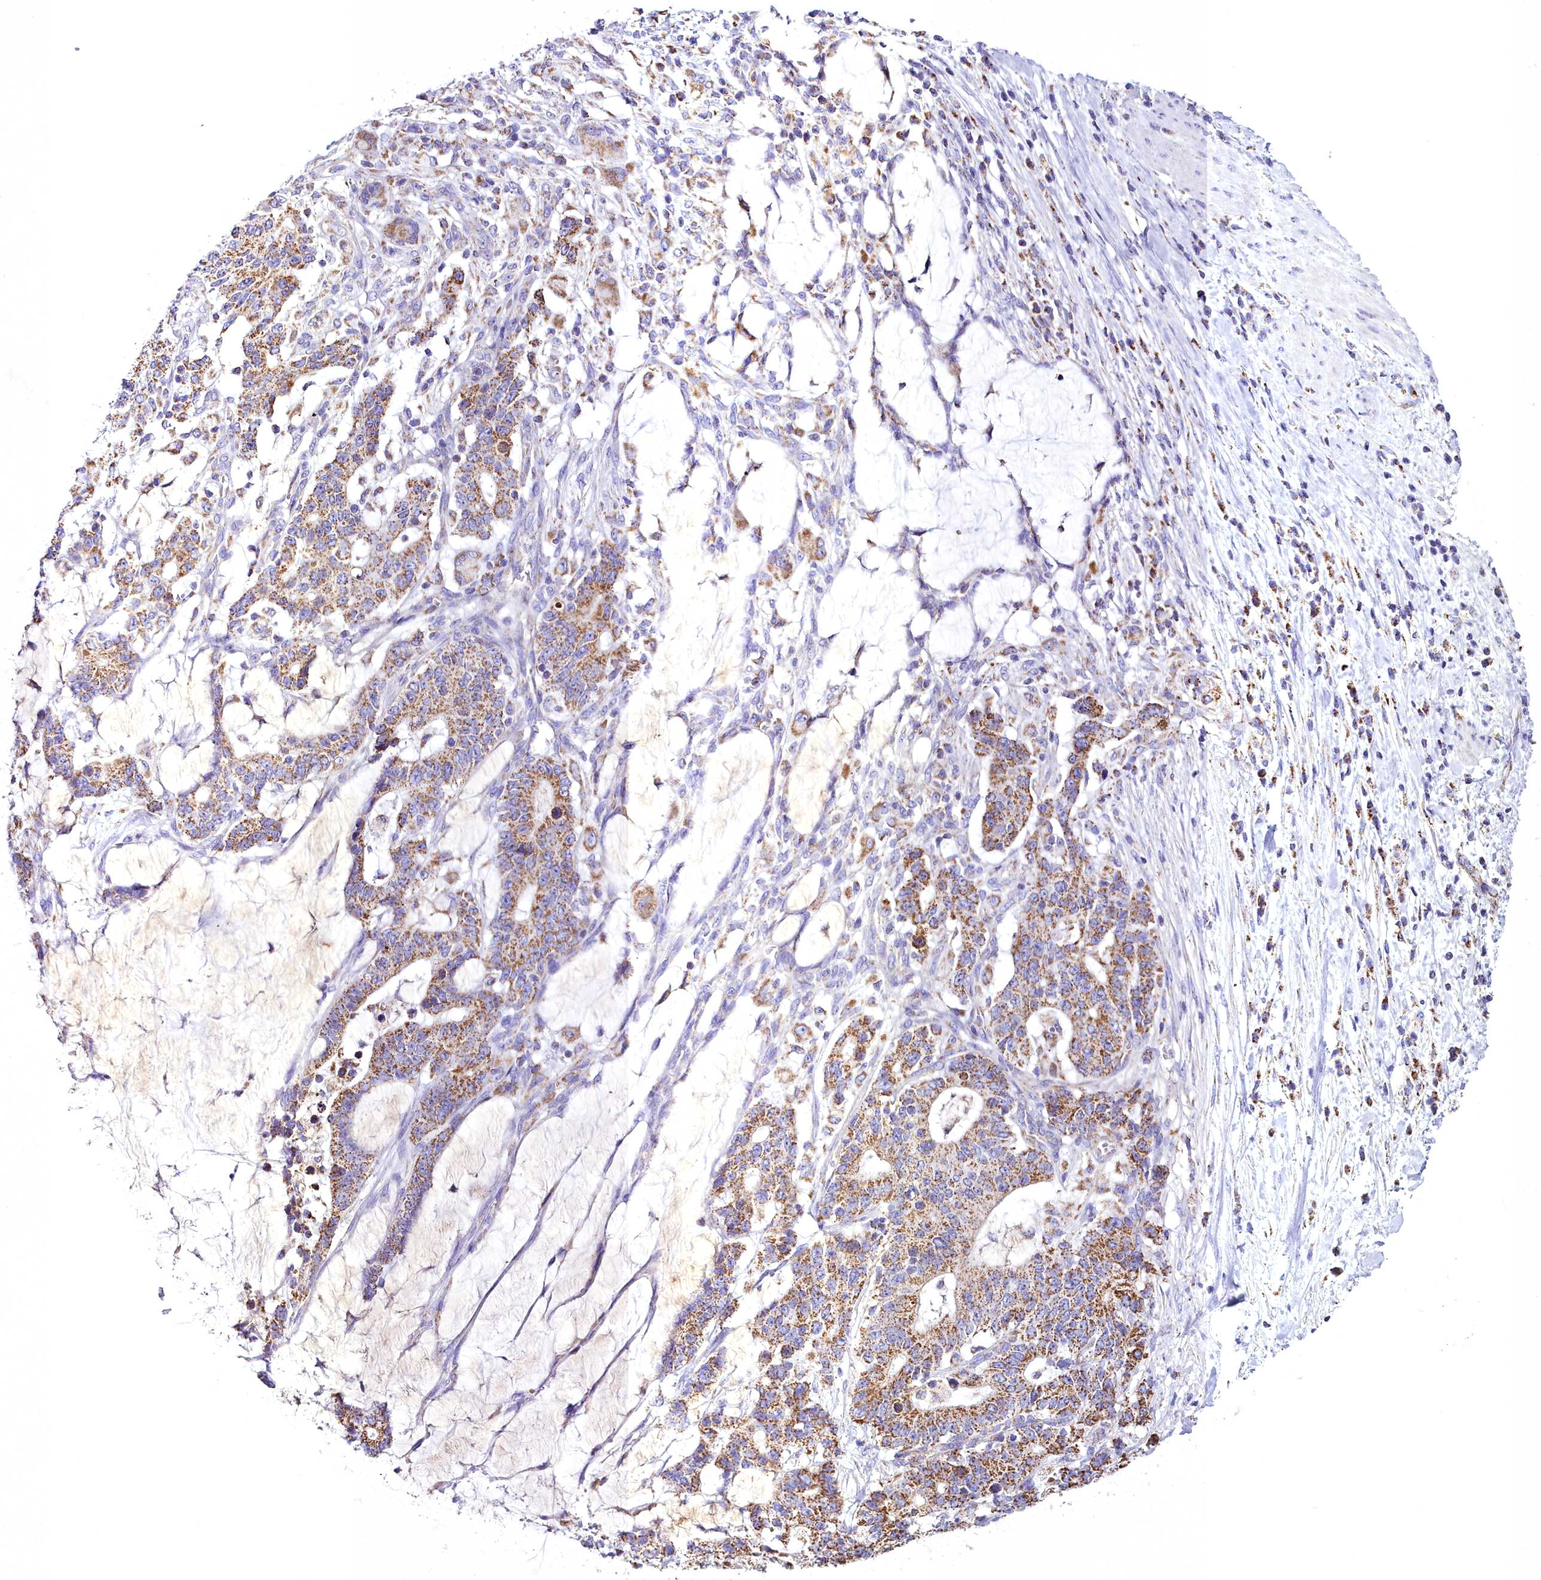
{"staining": {"intensity": "moderate", "quantity": ">75%", "location": "cytoplasmic/membranous"}, "tissue": "stomach cancer", "cell_type": "Tumor cells", "image_type": "cancer", "snomed": [{"axis": "morphology", "description": "Normal tissue, NOS"}, {"axis": "morphology", "description": "Adenocarcinoma, NOS"}, {"axis": "topography", "description": "Stomach"}], "caption": "Human stomach cancer stained with a brown dye reveals moderate cytoplasmic/membranous positive staining in about >75% of tumor cells.", "gene": "WDFY3", "patient": {"sex": "female", "age": 64}}